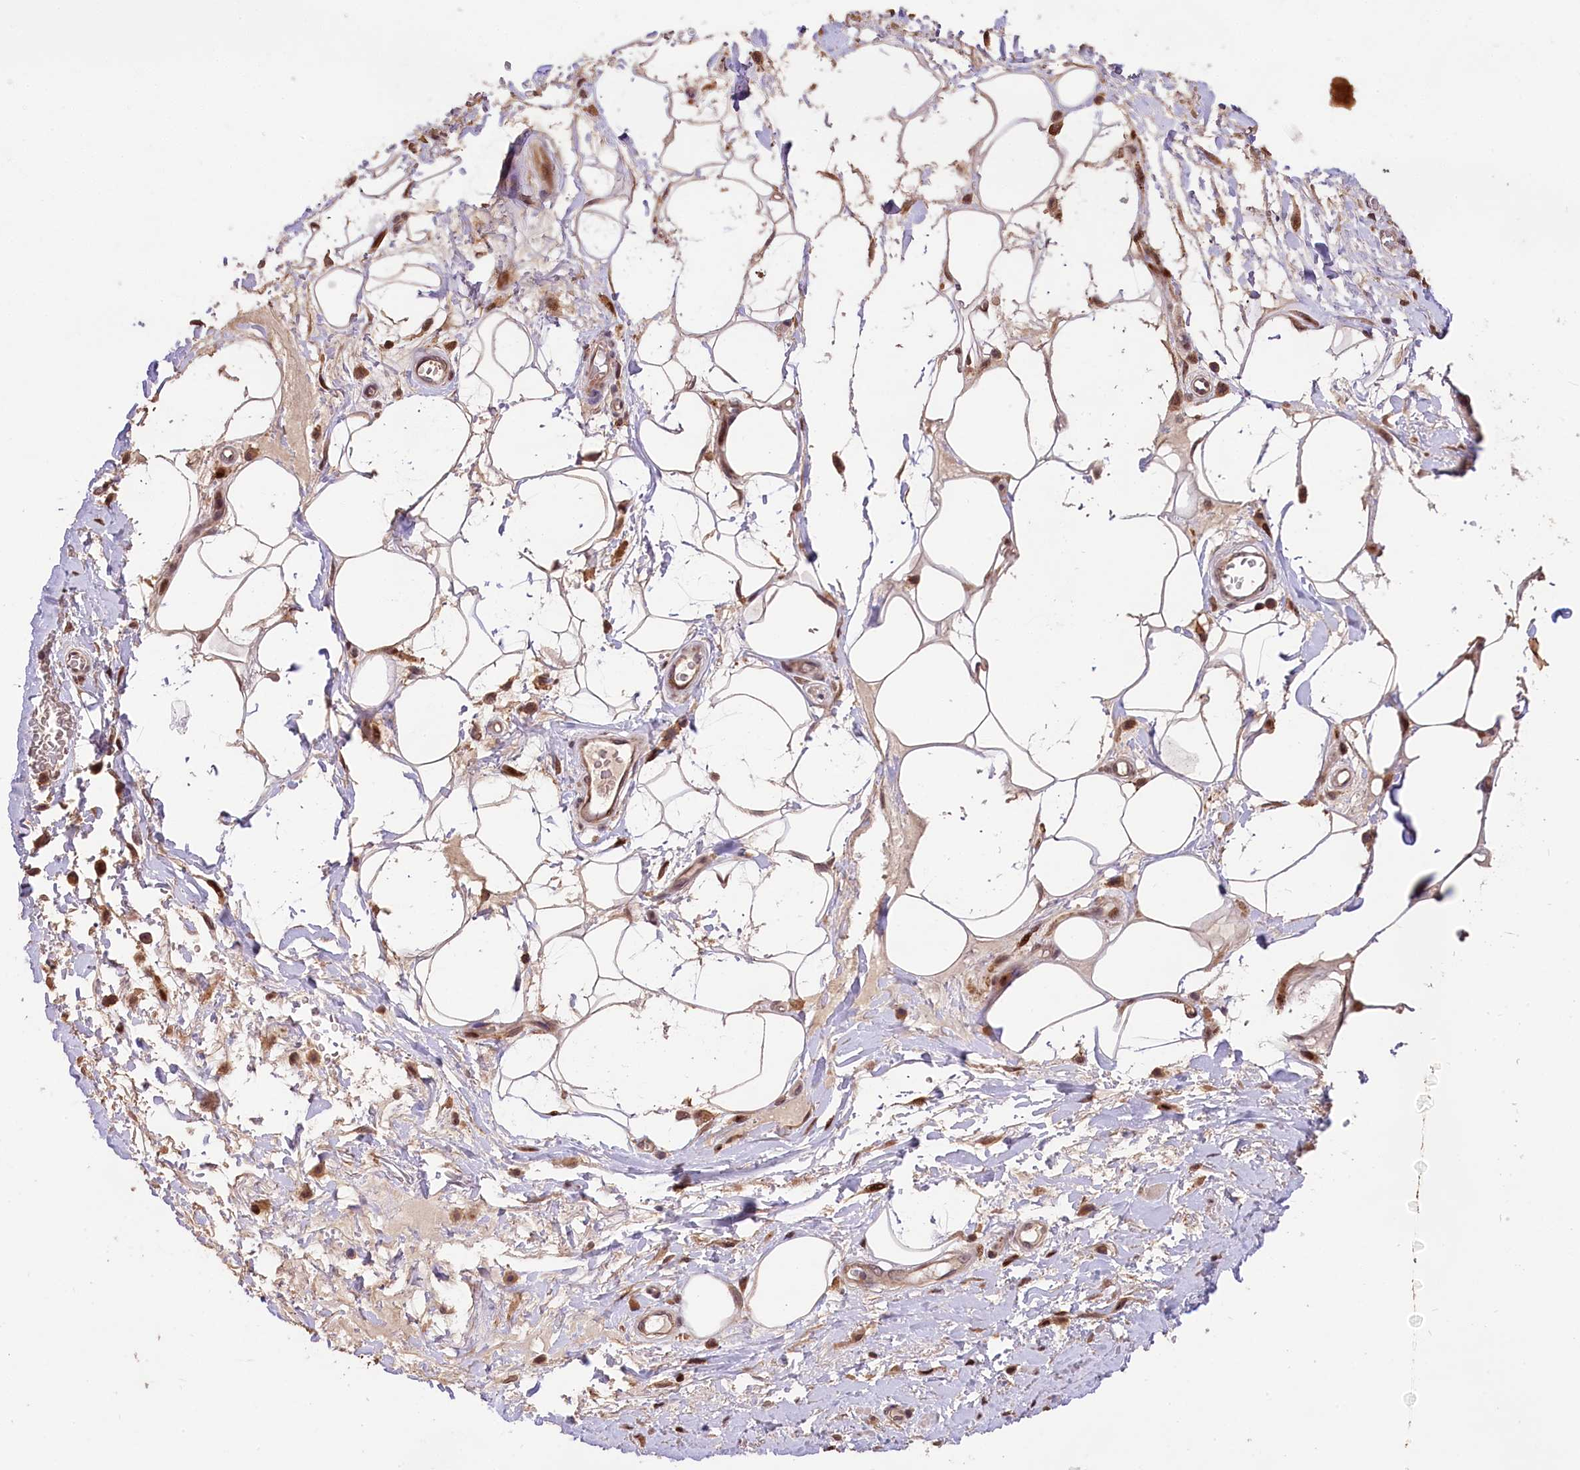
{"staining": {"intensity": "moderate", "quantity": ">75%", "location": "nuclear"}, "tissue": "adipose tissue", "cell_type": "Adipocytes", "image_type": "normal", "snomed": [{"axis": "morphology", "description": "Normal tissue, NOS"}, {"axis": "morphology", "description": "Adenocarcinoma, NOS"}, {"axis": "topography", "description": "Rectum"}, {"axis": "topography", "description": "Vagina"}, {"axis": "topography", "description": "Peripheral nerve tissue"}], "caption": "Adipocytes show moderate nuclear expression in about >75% of cells in benign adipose tissue.", "gene": "PHAF1", "patient": {"sex": "female", "age": 71}}